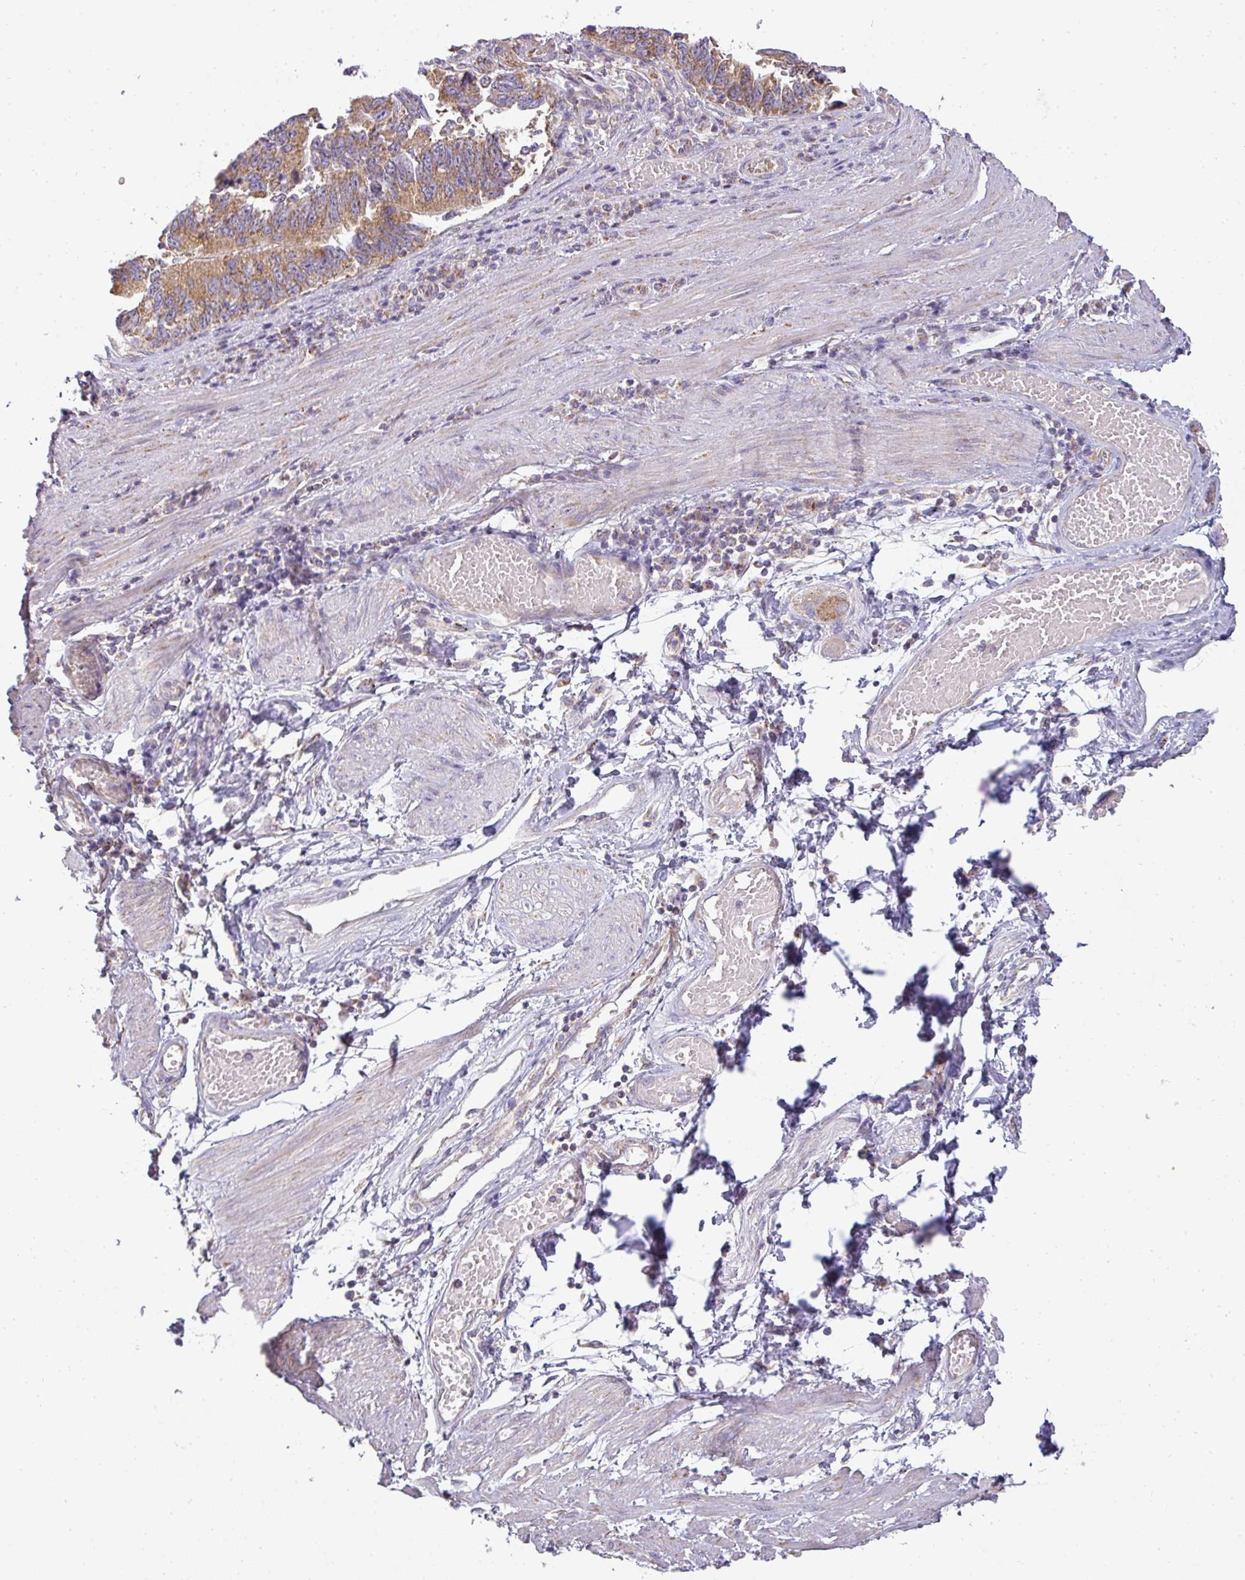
{"staining": {"intensity": "moderate", "quantity": ">75%", "location": "cytoplasmic/membranous"}, "tissue": "stomach cancer", "cell_type": "Tumor cells", "image_type": "cancer", "snomed": [{"axis": "morphology", "description": "Adenocarcinoma, NOS"}, {"axis": "topography", "description": "Stomach"}], "caption": "Moderate cytoplasmic/membranous expression is present in about >75% of tumor cells in stomach cancer (adenocarcinoma).", "gene": "ZNF211", "patient": {"sex": "male", "age": 59}}